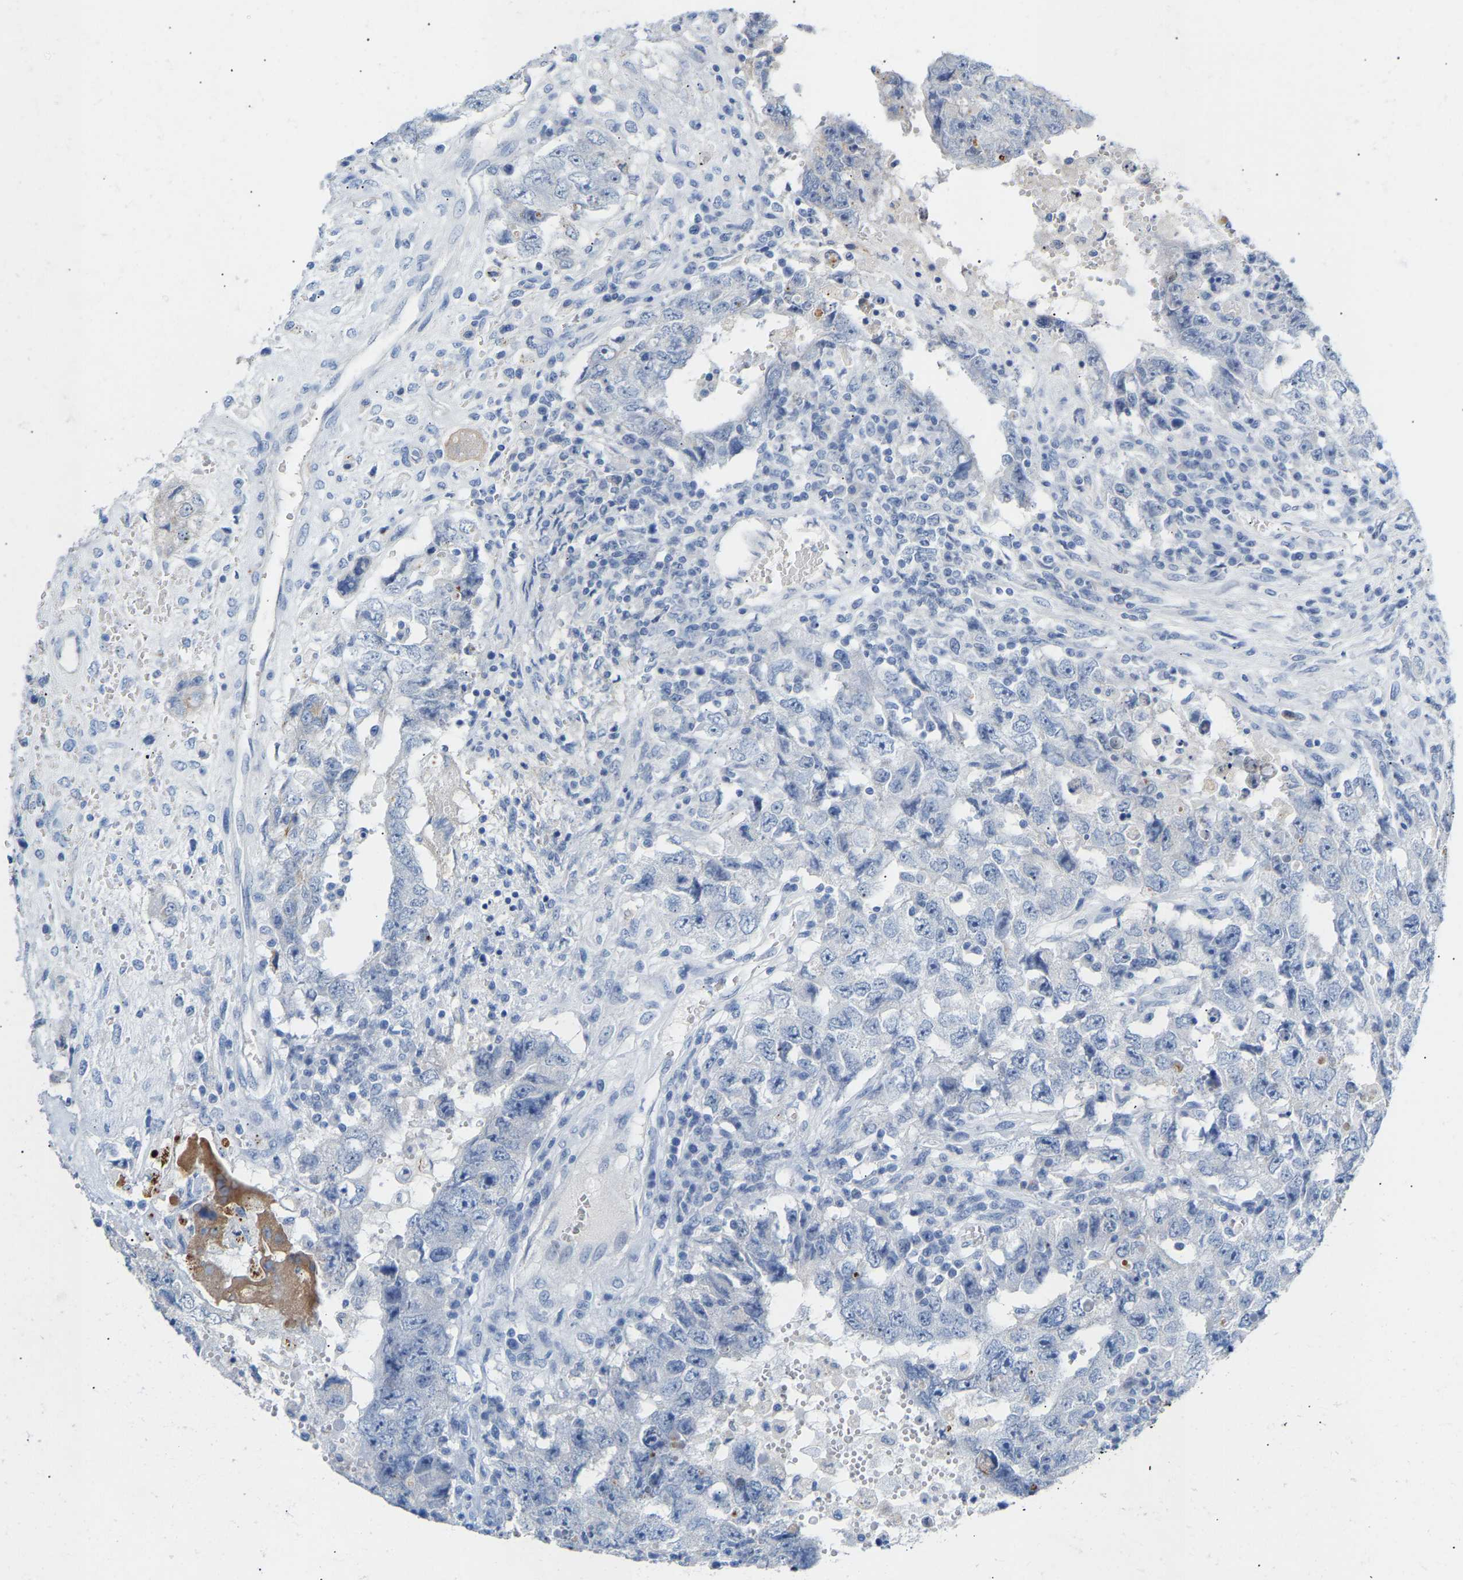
{"staining": {"intensity": "weak", "quantity": "<25%", "location": "cytoplasmic/membranous"}, "tissue": "testis cancer", "cell_type": "Tumor cells", "image_type": "cancer", "snomed": [{"axis": "morphology", "description": "Carcinoma, Embryonal, NOS"}, {"axis": "topography", "description": "Testis"}], "caption": "IHC image of neoplastic tissue: human testis cancer (embryonal carcinoma) stained with DAB (3,3'-diaminobenzidine) shows no significant protein positivity in tumor cells. The staining was performed using DAB (3,3'-diaminobenzidine) to visualize the protein expression in brown, while the nuclei were stained in blue with hematoxylin (Magnification: 20x).", "gene": "PEX1", "patient": {"sex": "male", "age": 26}}